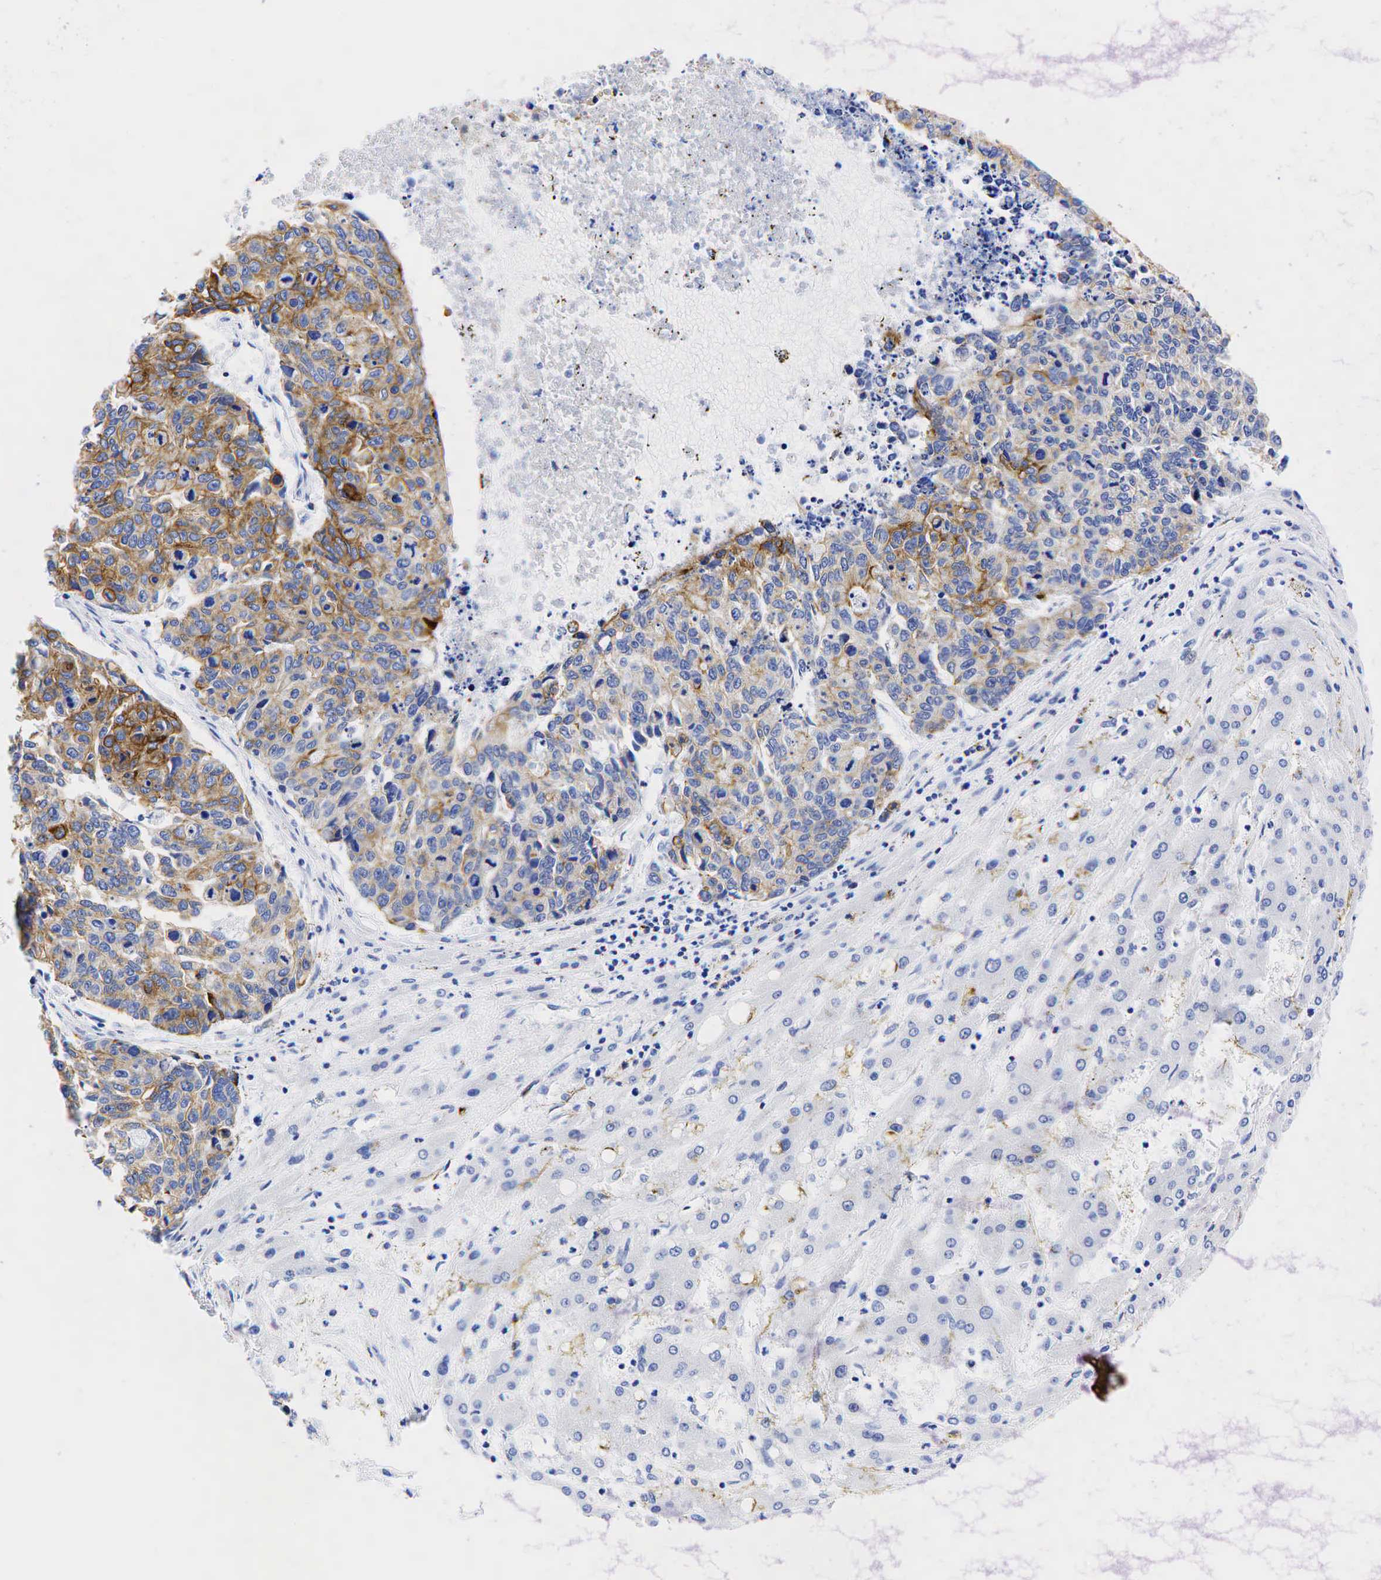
{"staining": {"intensity": "moderate", "quantity": "25%-75%", "location": "cytoplasmic/membranous"}, "tissue": "liver cancer", "cell_type": "Tumor cells", "image_type": "cancer", "snomed": [{"axis": "morphology", "description": "Carcinoma, metastatic, NOS"}, {"axis": "topography", "description": "Liver"}], "caption": "Liver cancer (metastatic carcinoma) stained with immunohistochemistry (IHC) displays moderate cytoplasmic/membranous positivity in approximately 25%-75% of tumor cells.", "gene": "KRT19", "patient": {"sex": "male", "age": 49}}